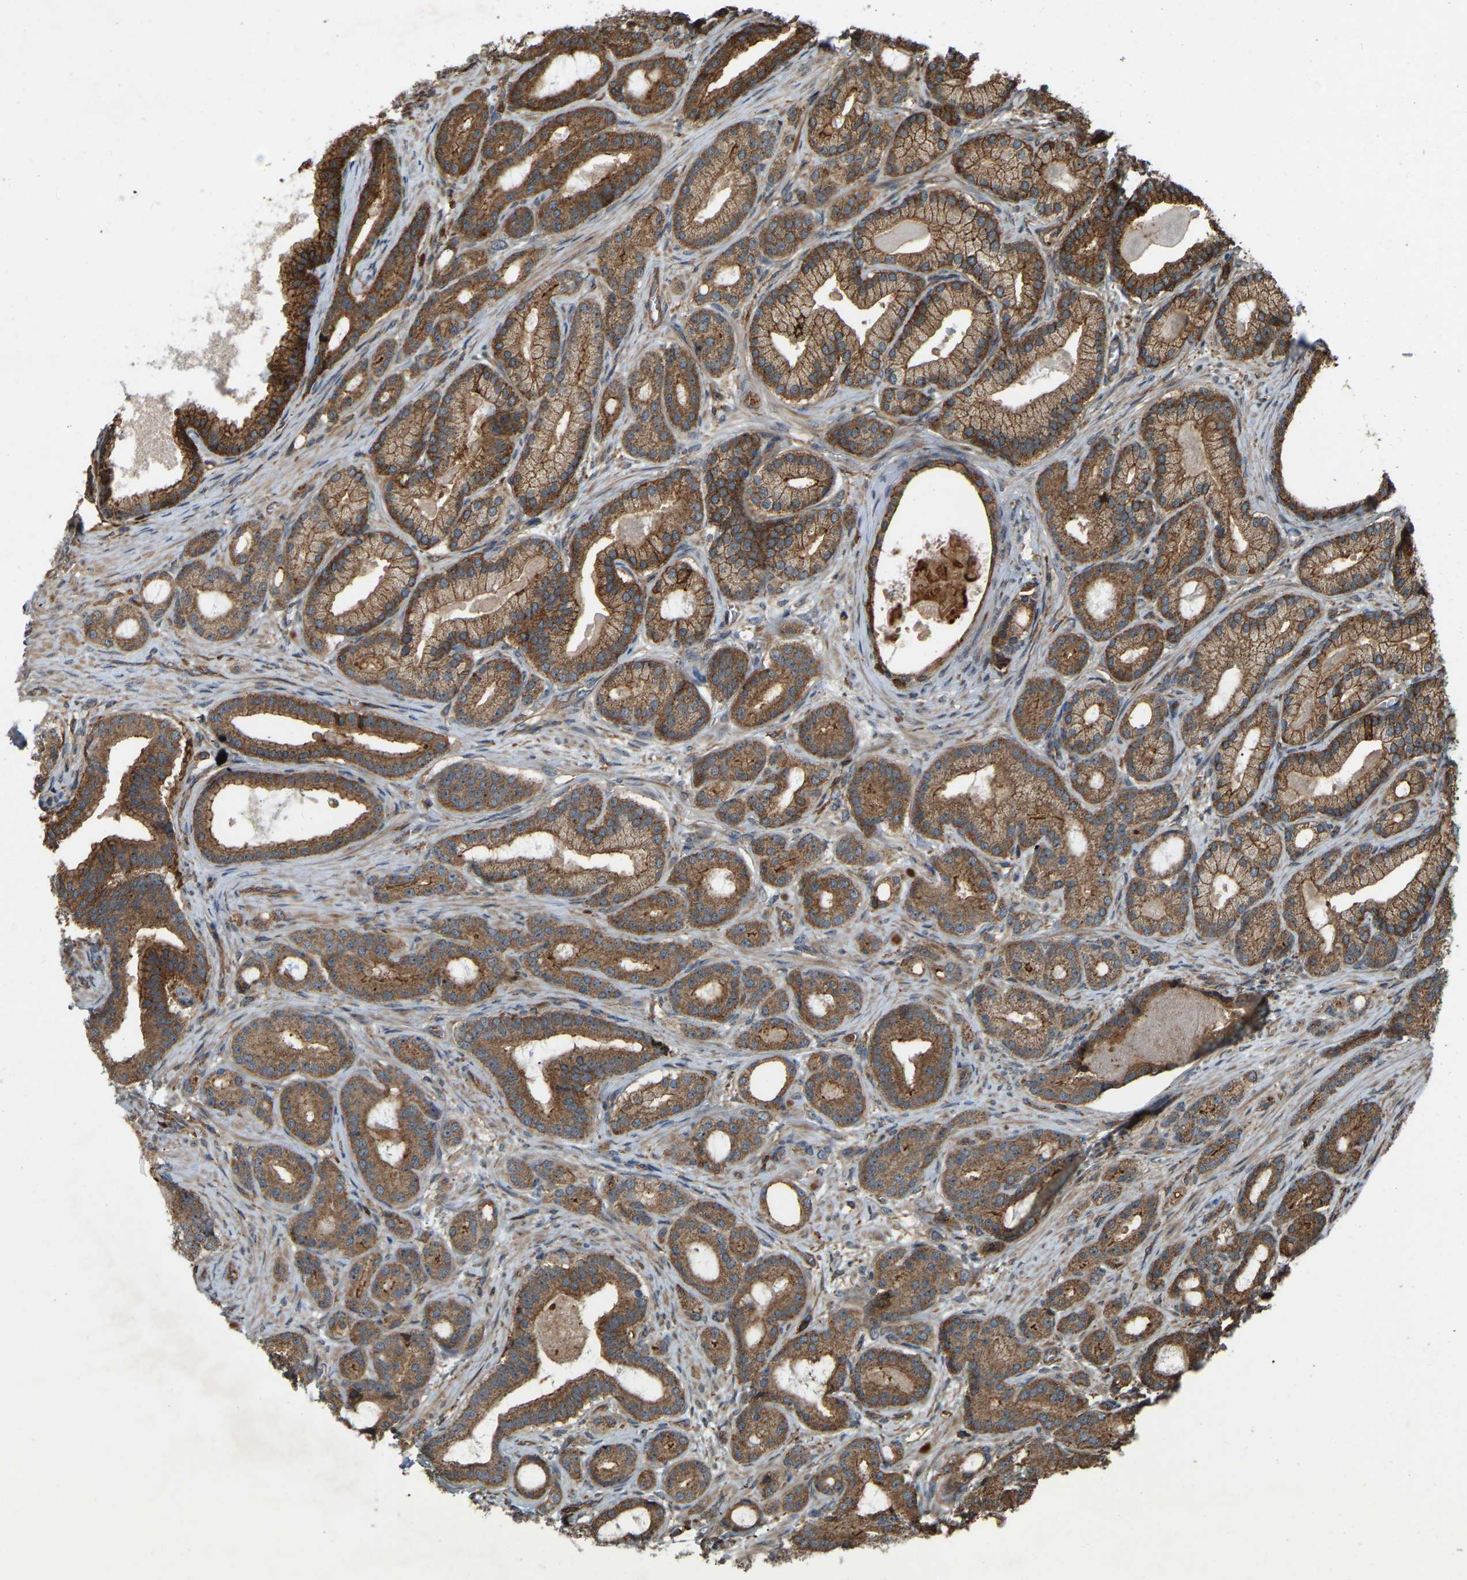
{"staining": {"intensity": "moderate", "quantity": ">75%", "location": "cytoplasmic/membranous"}, "tissue": "prostate cancer", "cell_type": "Tumor cells", "image_type": "cancer", "snomed": [{"axis": "morphology", "description": "Adenocarcinoma, High grade"}, {"axis": "topography", "description": "Prostate"}], "caption": "High-grade adenocarcinoma (prostate) tissue exhibits moderate cytoplasmic/membranous expression in about >75% of tumor cells", "gene": "SAMD9L", "patient": {"sex": "male", "age": 60}}